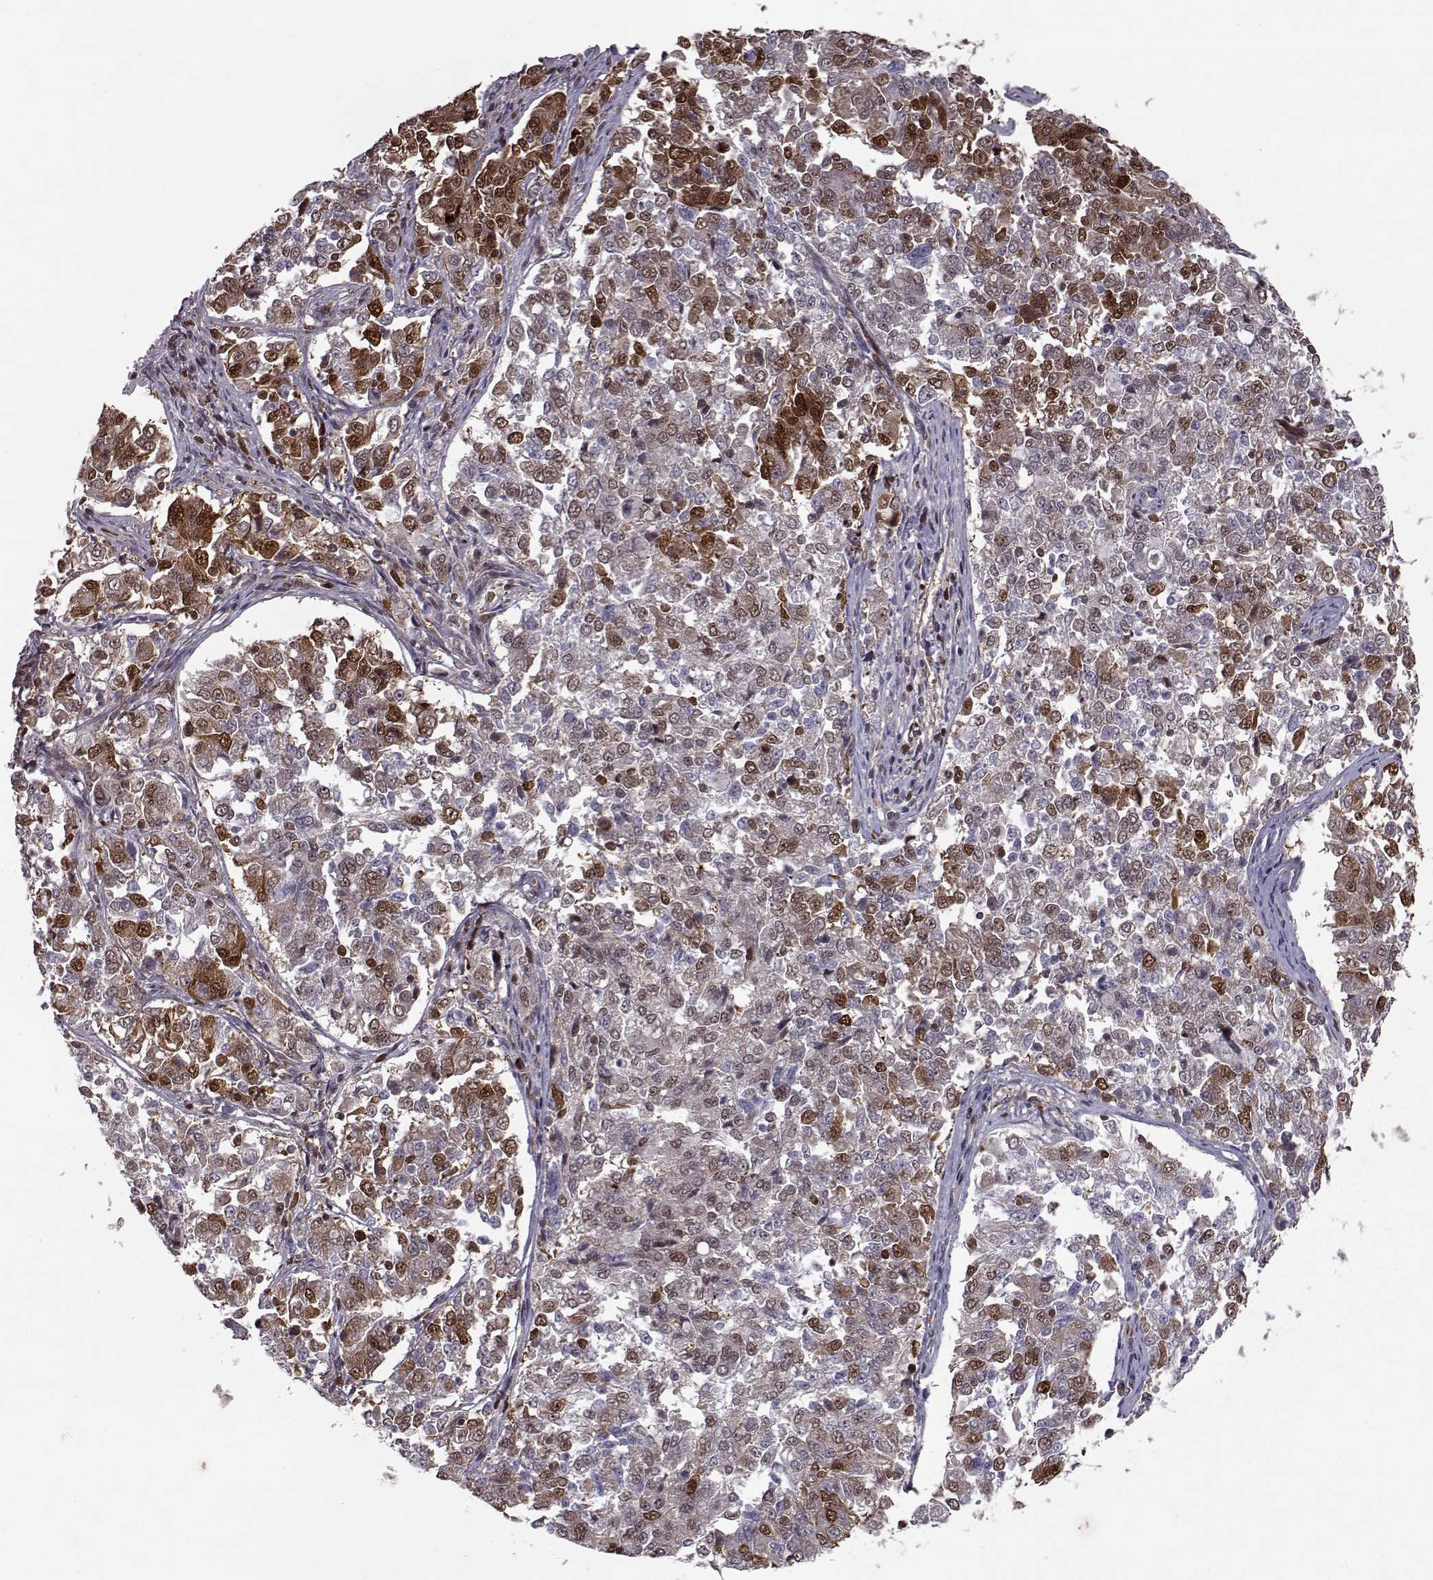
{"staining": {"intensity": "strong", "quantity": "<25%", "location": "cytoplasmic/membranous,nuclear"}, "tissue": "endometrial cancer", "cell_type": "Tumor cells", "image_type": "cancer", "snomed": [{"axis": "morphology", "description": "Adenocarcinoma, NOS"}, {"axis": "topography", "description": "Endometrium"}], "caption": "Strong cytoplasmic/membranous and nuclear staining is seen in about <25% of tumor cells in endometrial cancer. The staining is performed using DAB (3,3'-diaminobenzidine) brown chromogen to label protein expression. The nuclei are counter-stained blue using hematoxylin.", "gene": "RANBP1", "patient": {"sex": "female", "age": 43}}